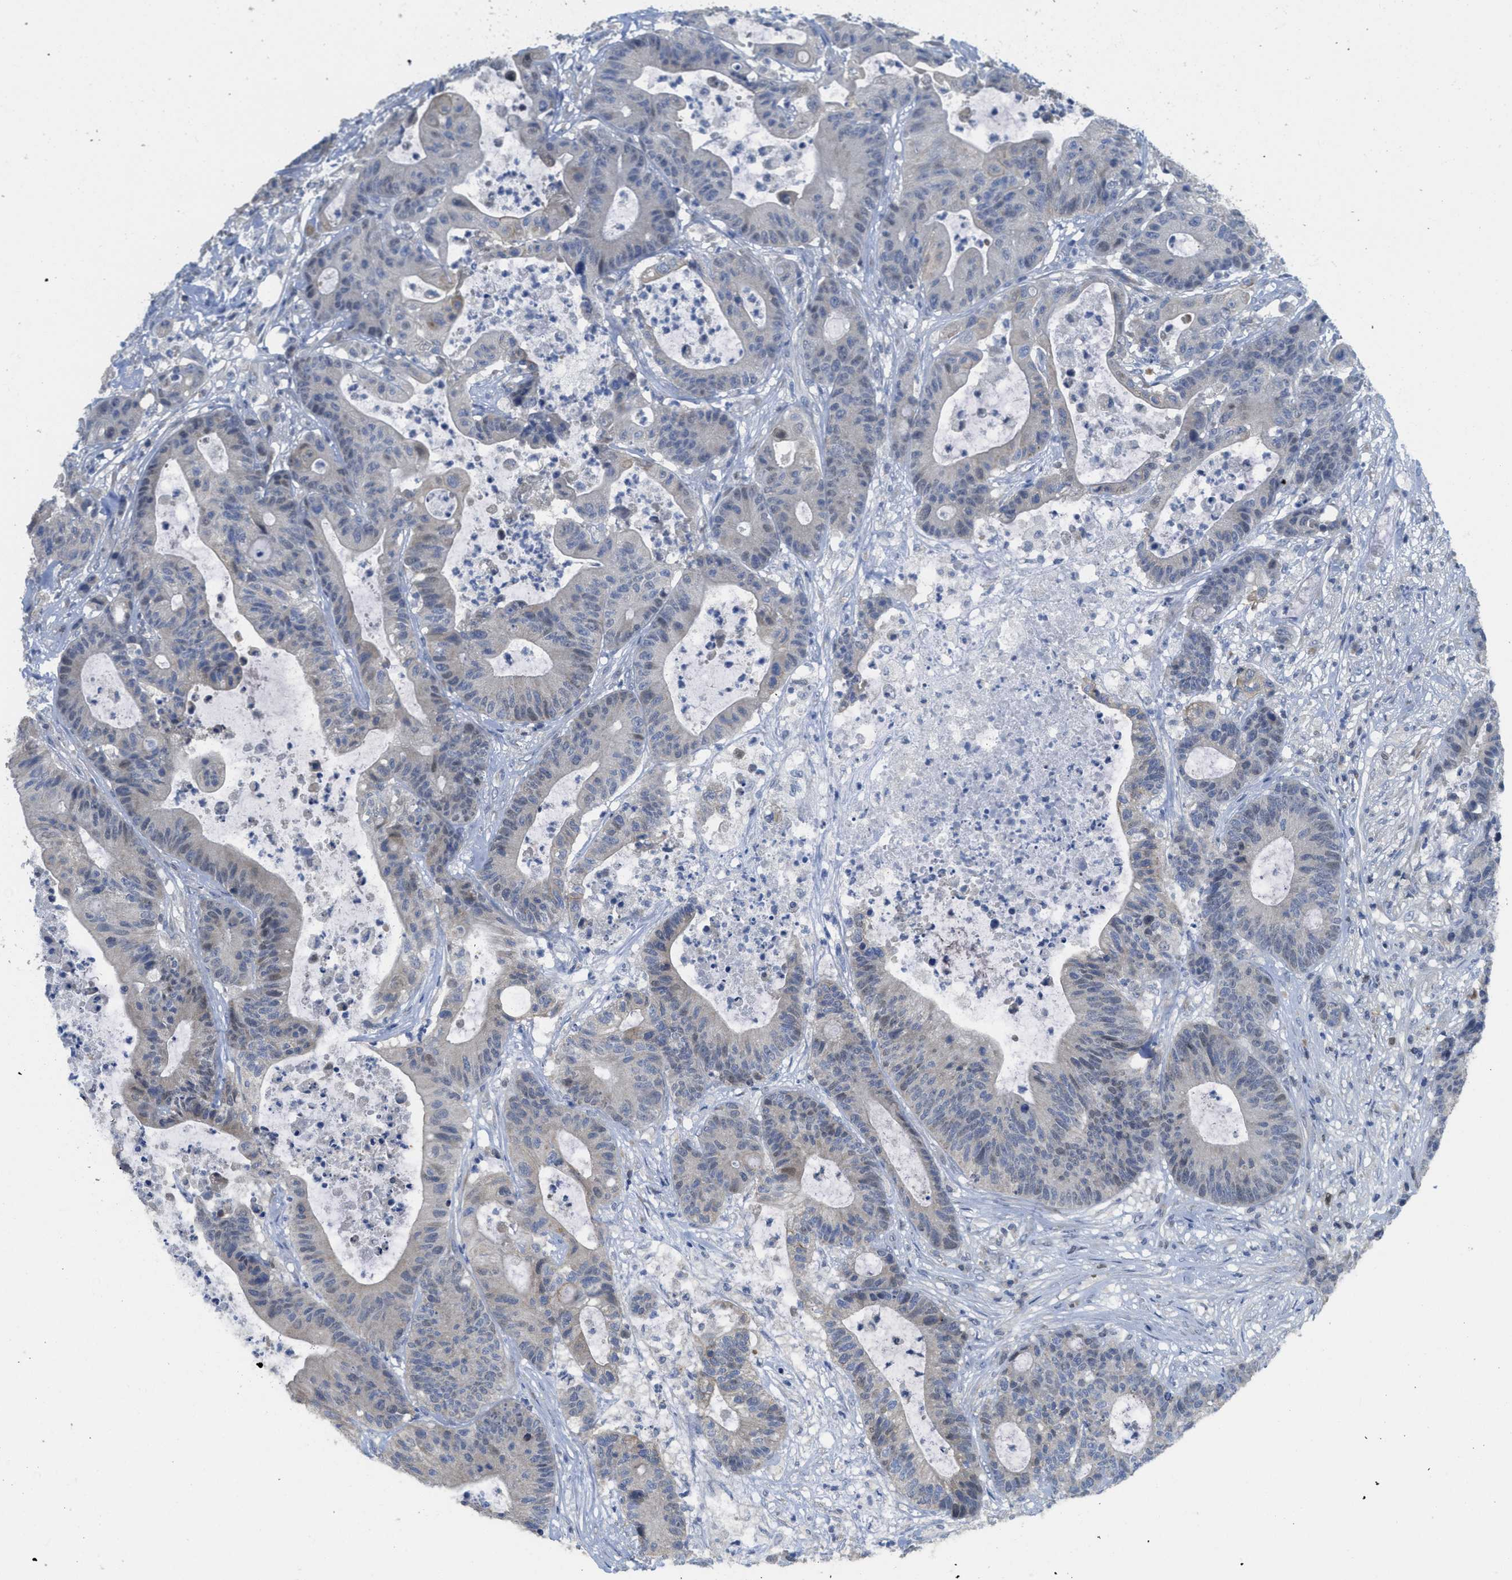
{"staining": {"intensity": "negative", "quantity": "none", "location": "none"}, "tissue": "colorectal cancer", "cell_type": "Tumor cells", "image_type": "cancer", "snomed": [{"axis": "morphology", "description": "Adenocarcinoma, NOS"}, {"axis": "topography", "description": "Colon"}], "caption": "Protein analysis of adenocarcinoma (colorectal) demonstrates no significant expression in tumor cells. (Immunohistochemistry (ihc), brightfield microscopy, high magnification).", "gene": "SFXN2", "patient": {"sex": "female", "age": 84}}